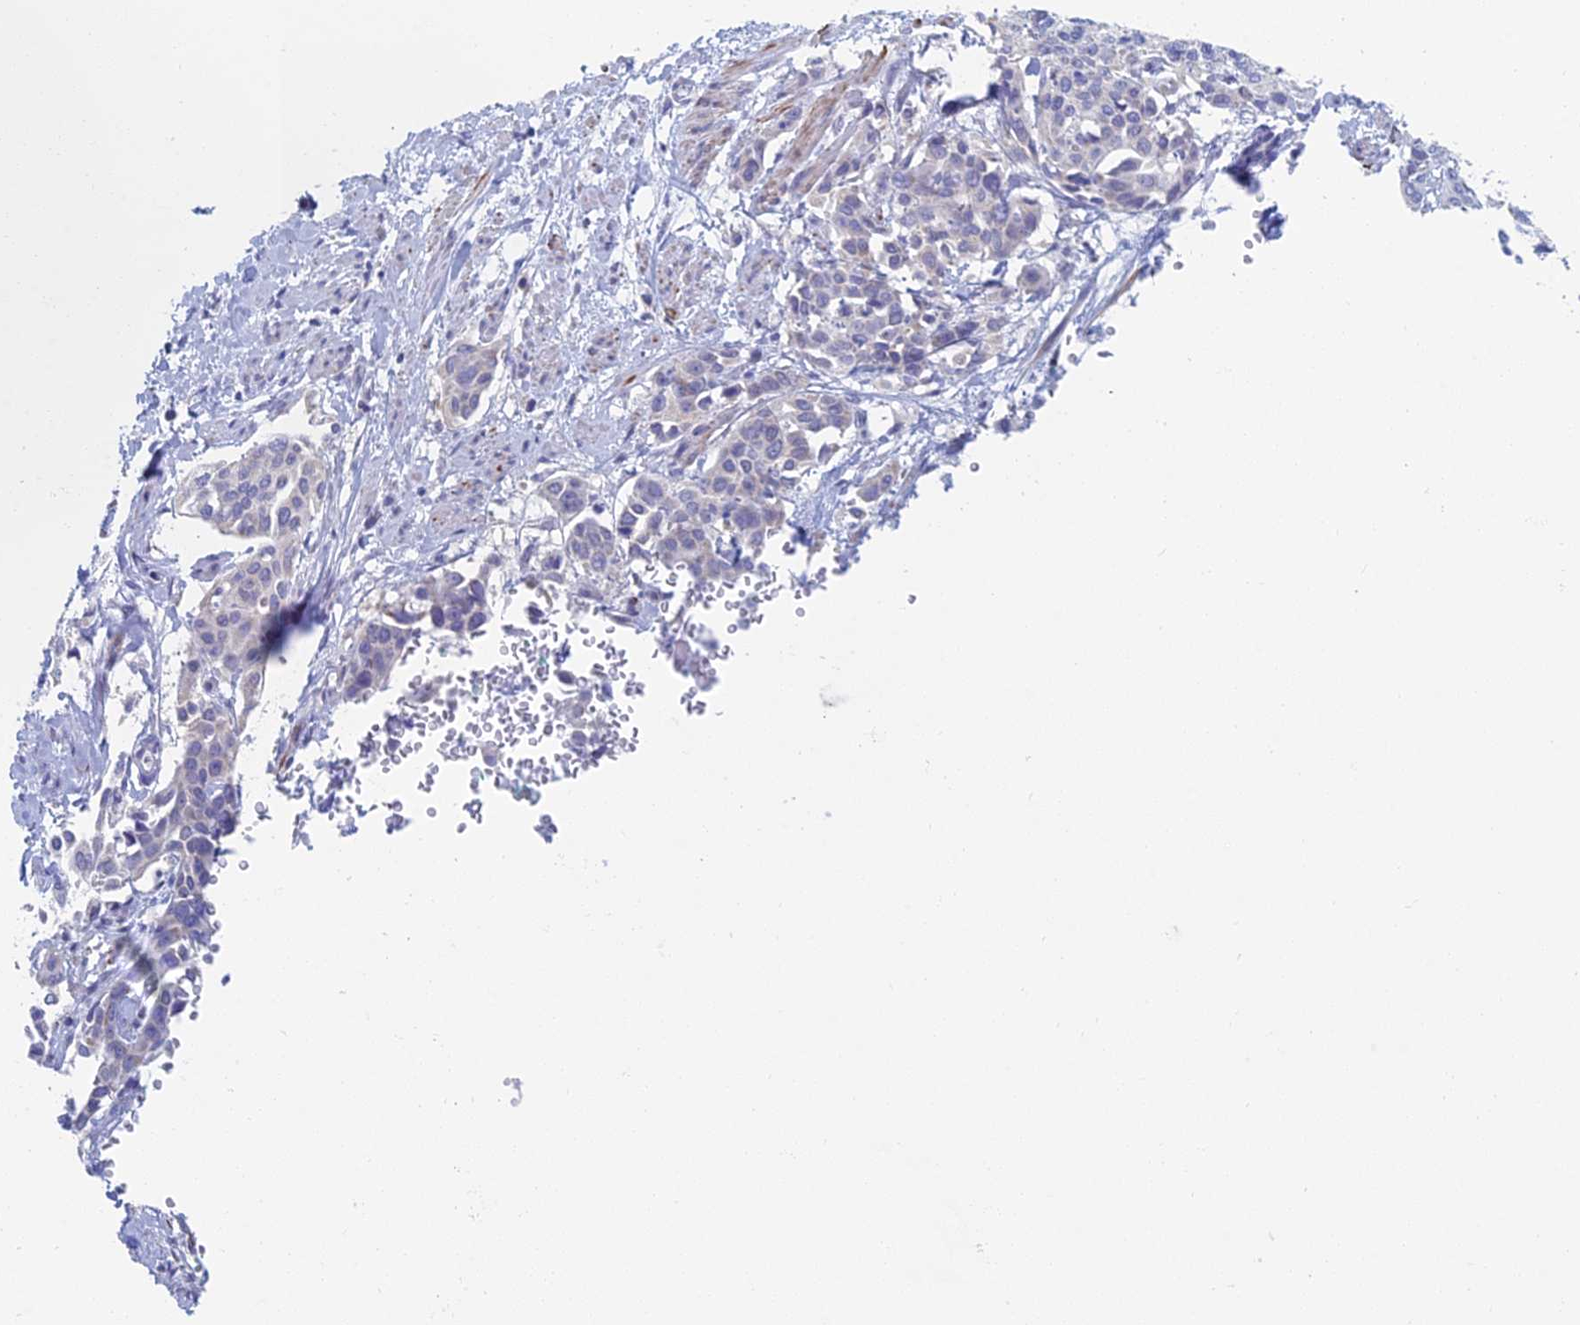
{"staining": {"intensity": "negative", "quantity": "none", "location": "none"}, "tissue": "cervical cancer", "cell_type": "Tumor cells", "image_type": "cancer", "snomed": [{"axis": "morphology", "description": "Squamous cell carcinoma, NOS"}, {"axis": "topography", "description": "Cervix"}], "caption": "Immunohistochemistry image of neoplastic tissue: cervical cancer (squamous cell carcinoma) stained with DAB displays no significant protein positivity in tumor cells. (DAB (3,3'-diaminobenzidine) immunohistochemistry (IHC) with hematoxylin counter stain).", "gene": "ACSM1", "patient": {"sex": "female", "age": 44}}